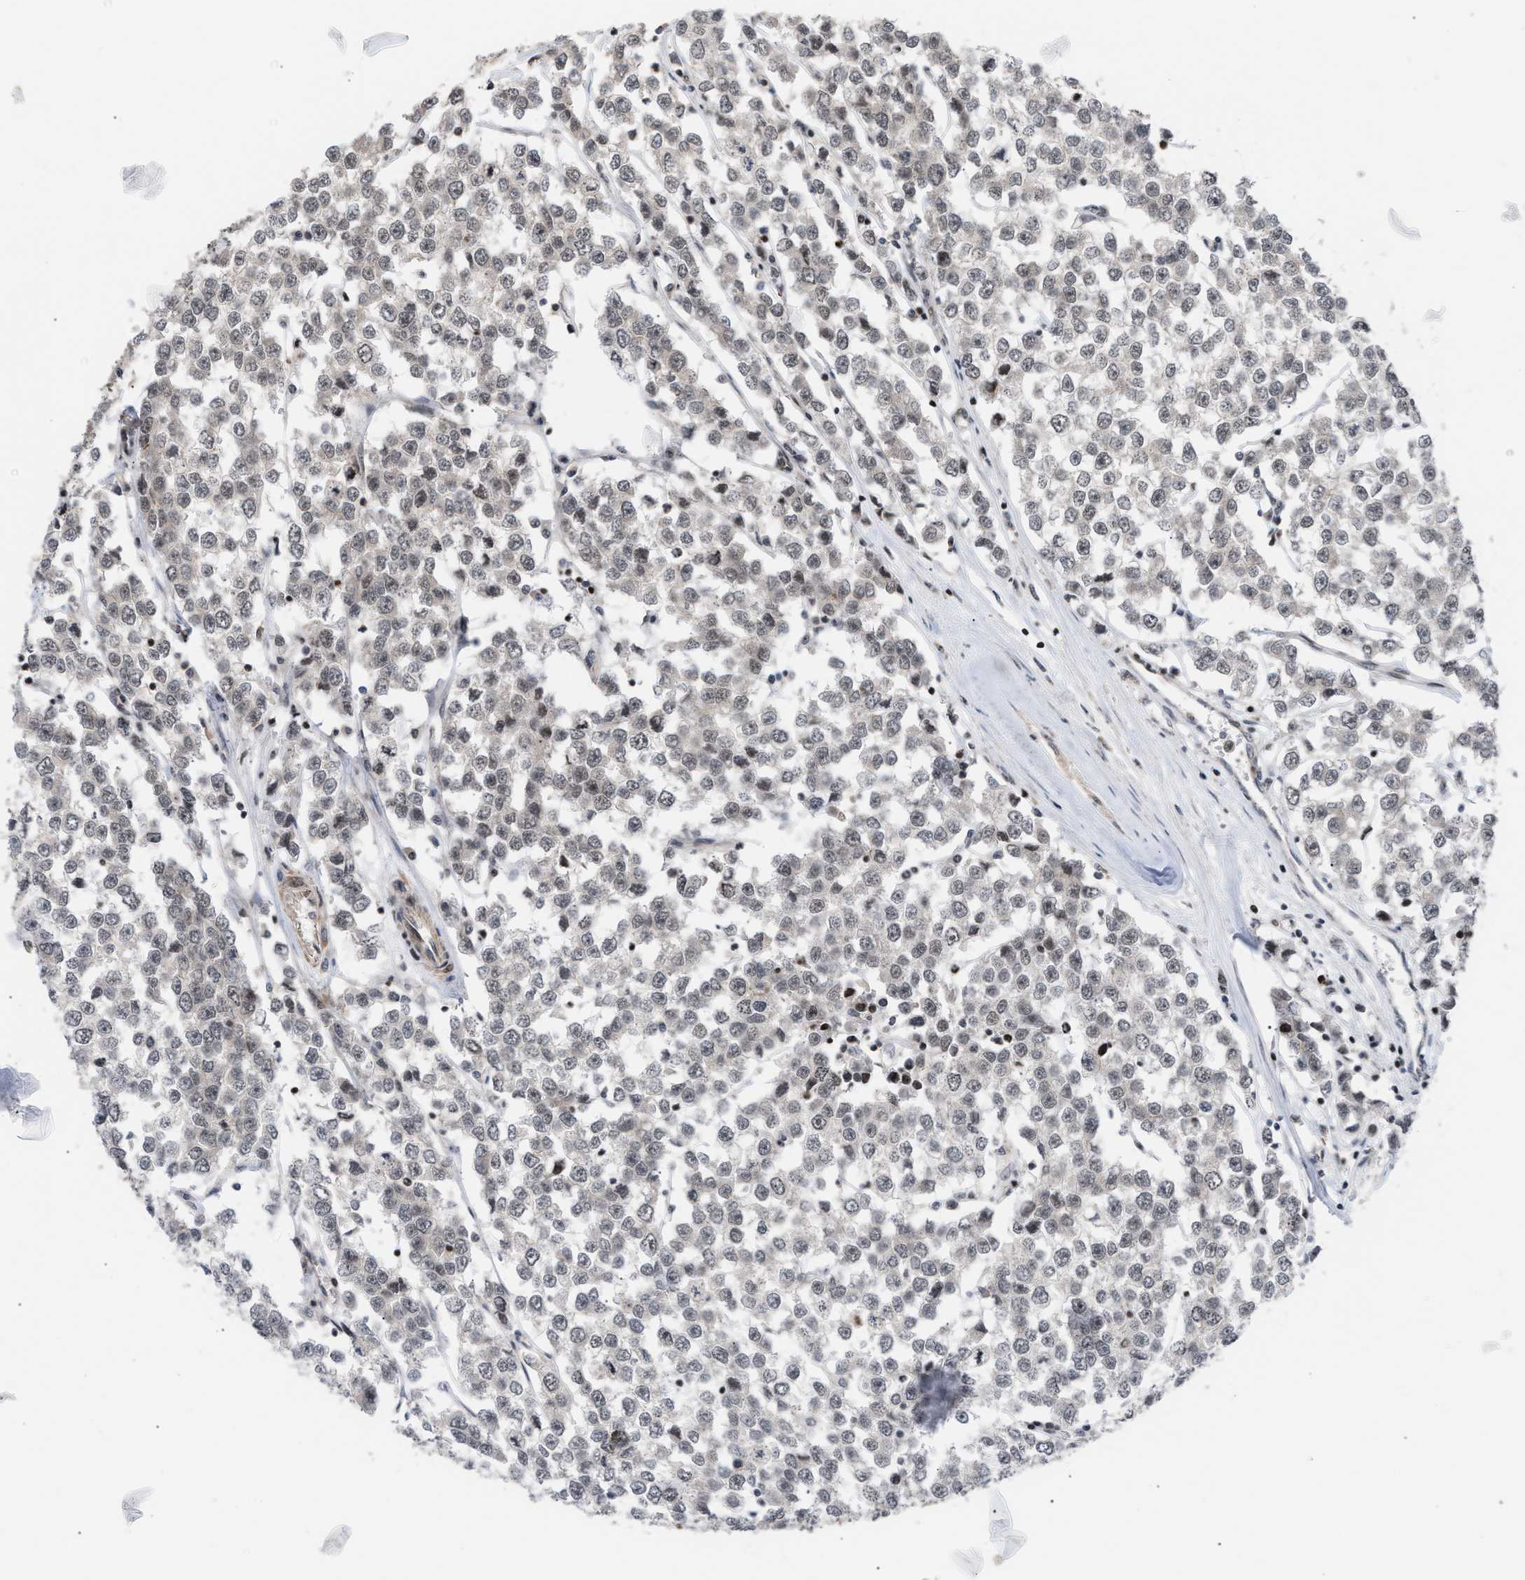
{"staining": {"intensity": "weak", "quantity": ">75%", "location": "nuclear"}, "tissue": "testis cancer", "cell_type": "Tumor cells", "image_type": "cancer", "snomed": [{"axis": "morphology", "description": "Seminoma, NOS"}, {"axis": "morphology", "description": "Carcinoma, Embryonal, NOS"}, {"axis": "topography", "description": "Testis"}], "caption": "Testis embryonal carcinoma stained for a protein (brown) demonstrates weak nuclear positive positivity in about >75% of tumor cells.", "gene": "STAU2", "patient": {"sex": "male", "age": 52}}